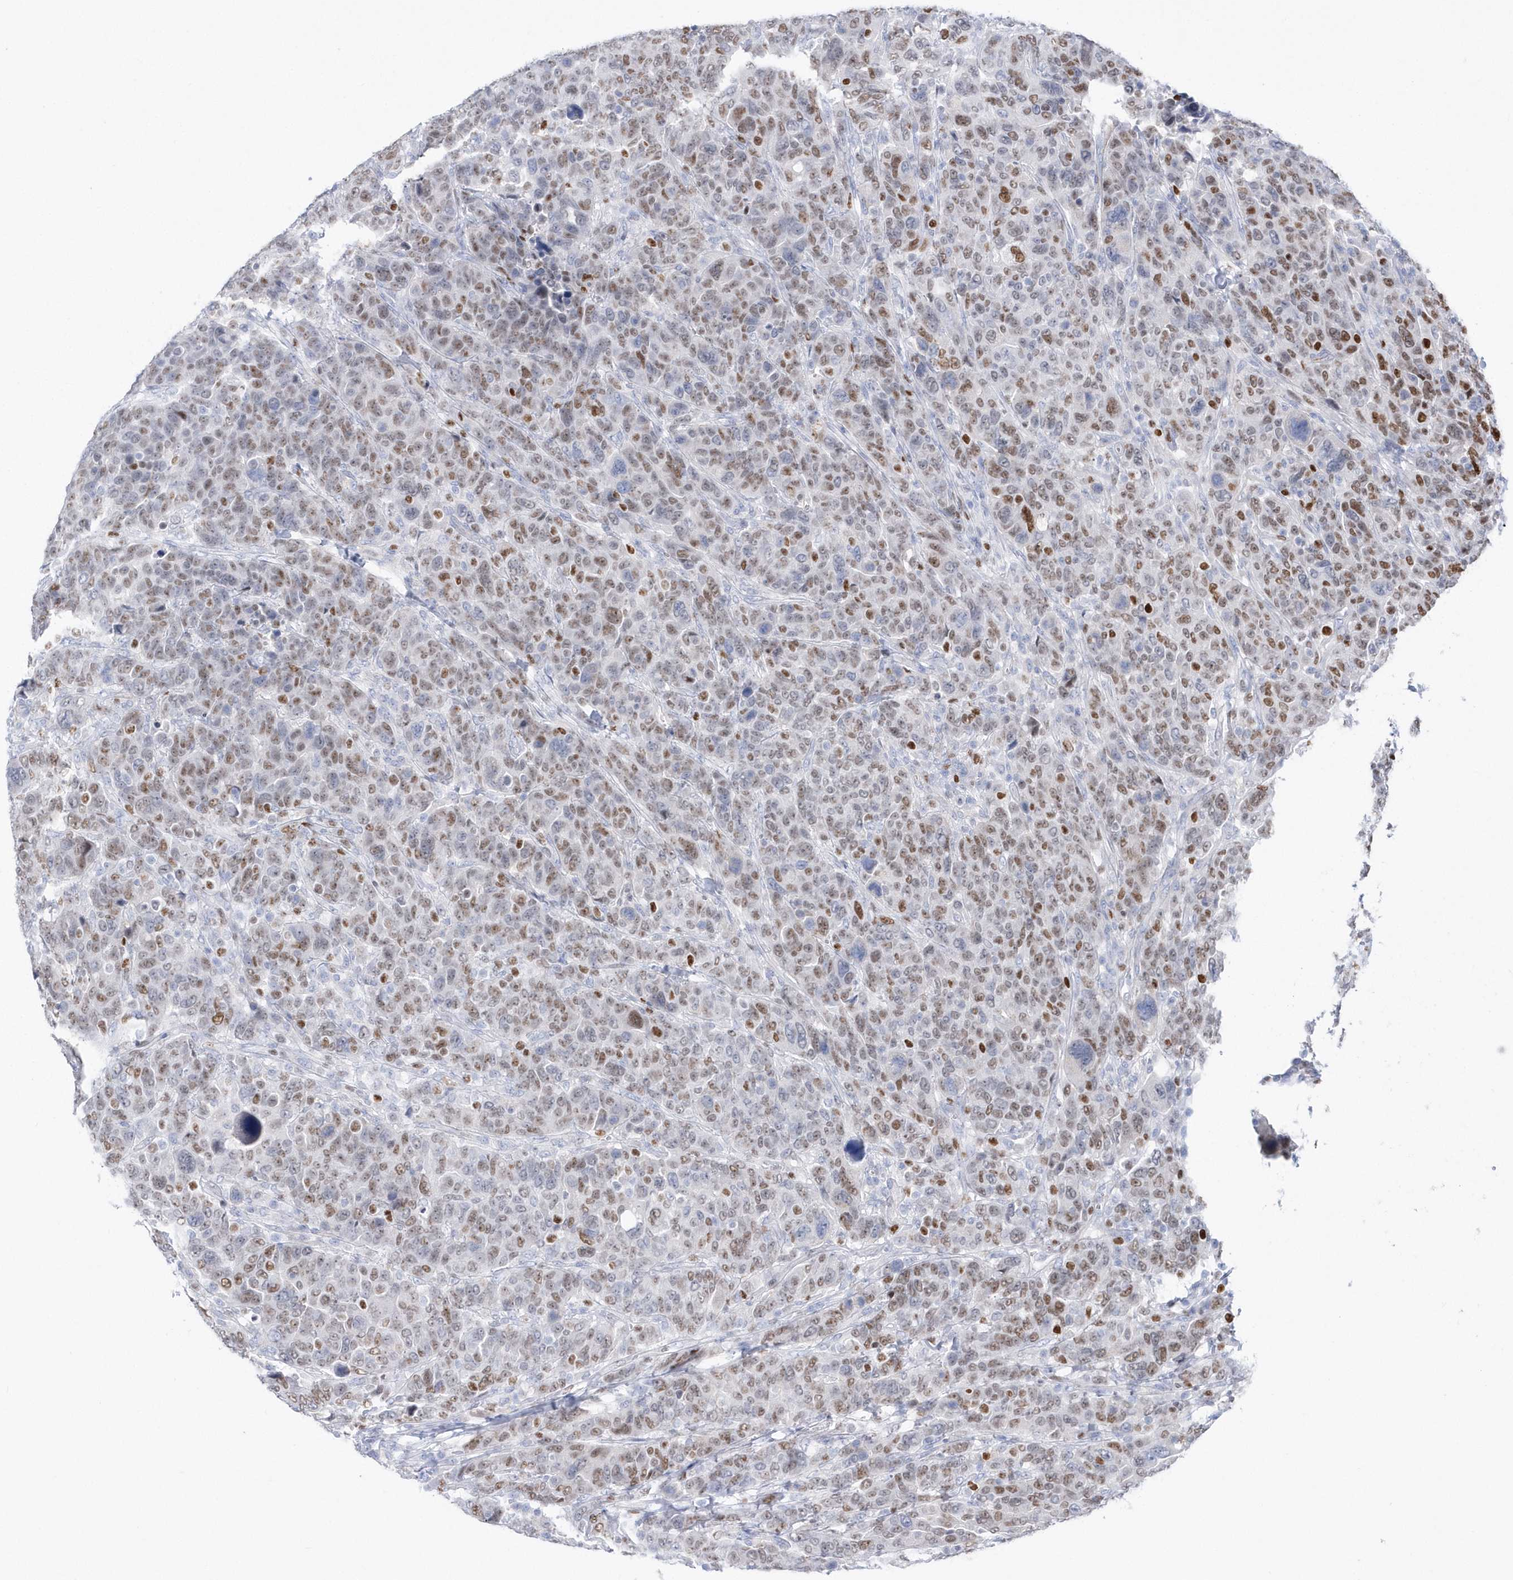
{"staining": {"intensity": "moderate", "quantity": ">75%", "location": "nuclear"}, "tissue": "breast cancer", "cell_type": "Tumor cells", "image_type": "cancer", "snomed": [{"axis": "morphology", "description": "Duct carcinoma"}, {"axis": "topography", "description": "Breast"}], "caption": "Invasive ductal carcinoma (breast) tissue exhibits moderate nuclear staining in about >75% of tumor cells, visualized by immunohistochemistry. Immunohistochemistry stains the protein of interest in brown and the nuclei are stained blue.", "gene": "TMCO6", "patient": {"sex": "female", "age": 37}}